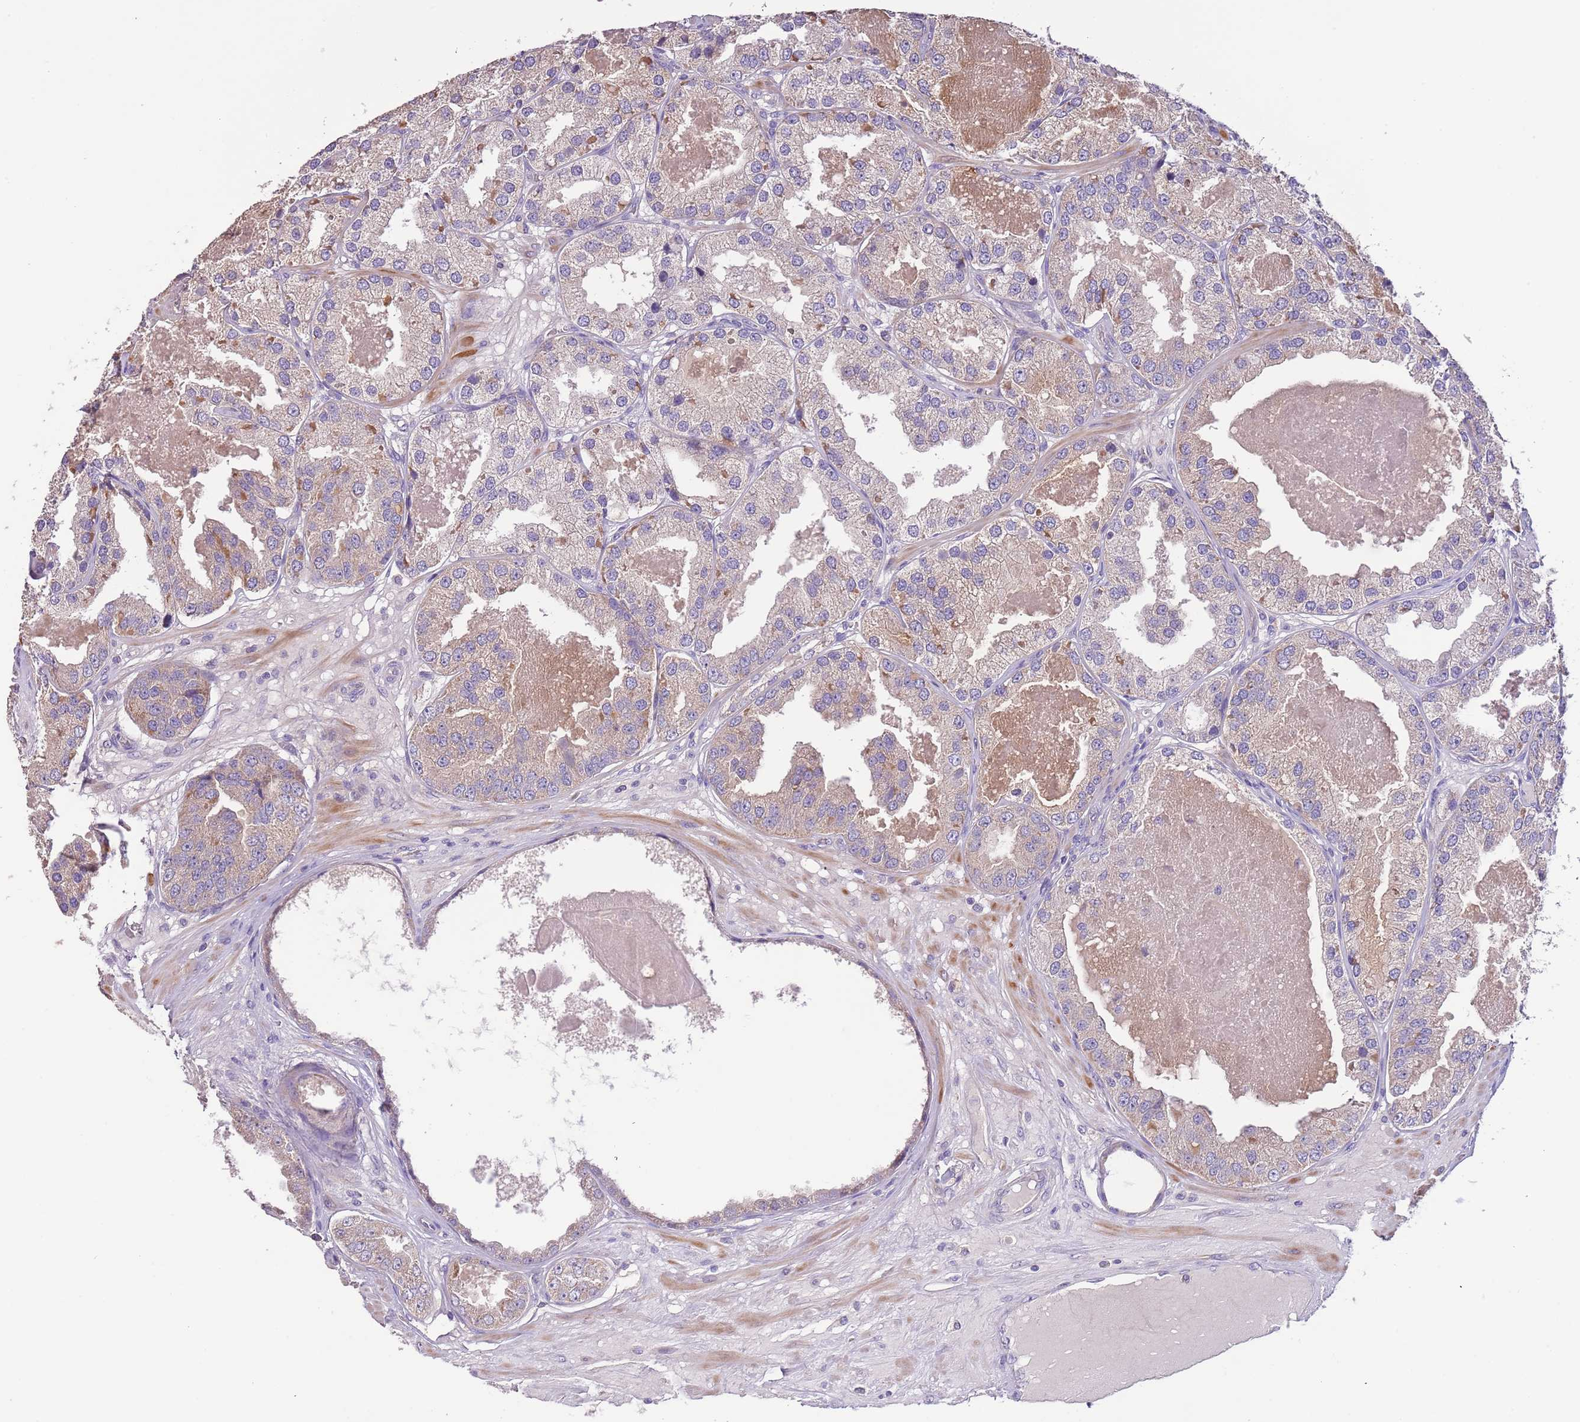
{"staining": {"intensity": "negative", "quantity": "none", "location": "none"}, "tissue": "prostate cancer", "cell_type": "Tumor cells", "image_type": "cancer", "snomed": [{"axis": "morphology", "description": "Adenocarcinoma, High grade"}, {"axis": "topography", "description": "Prostate"}], "caption": "The micrograph reveals no significant positivity in tumor cells of prostate cancer (adenocarcinoma (high-grade)).", "gene": "ZNF658", "patient": {"sex": "male", "age": 63}}